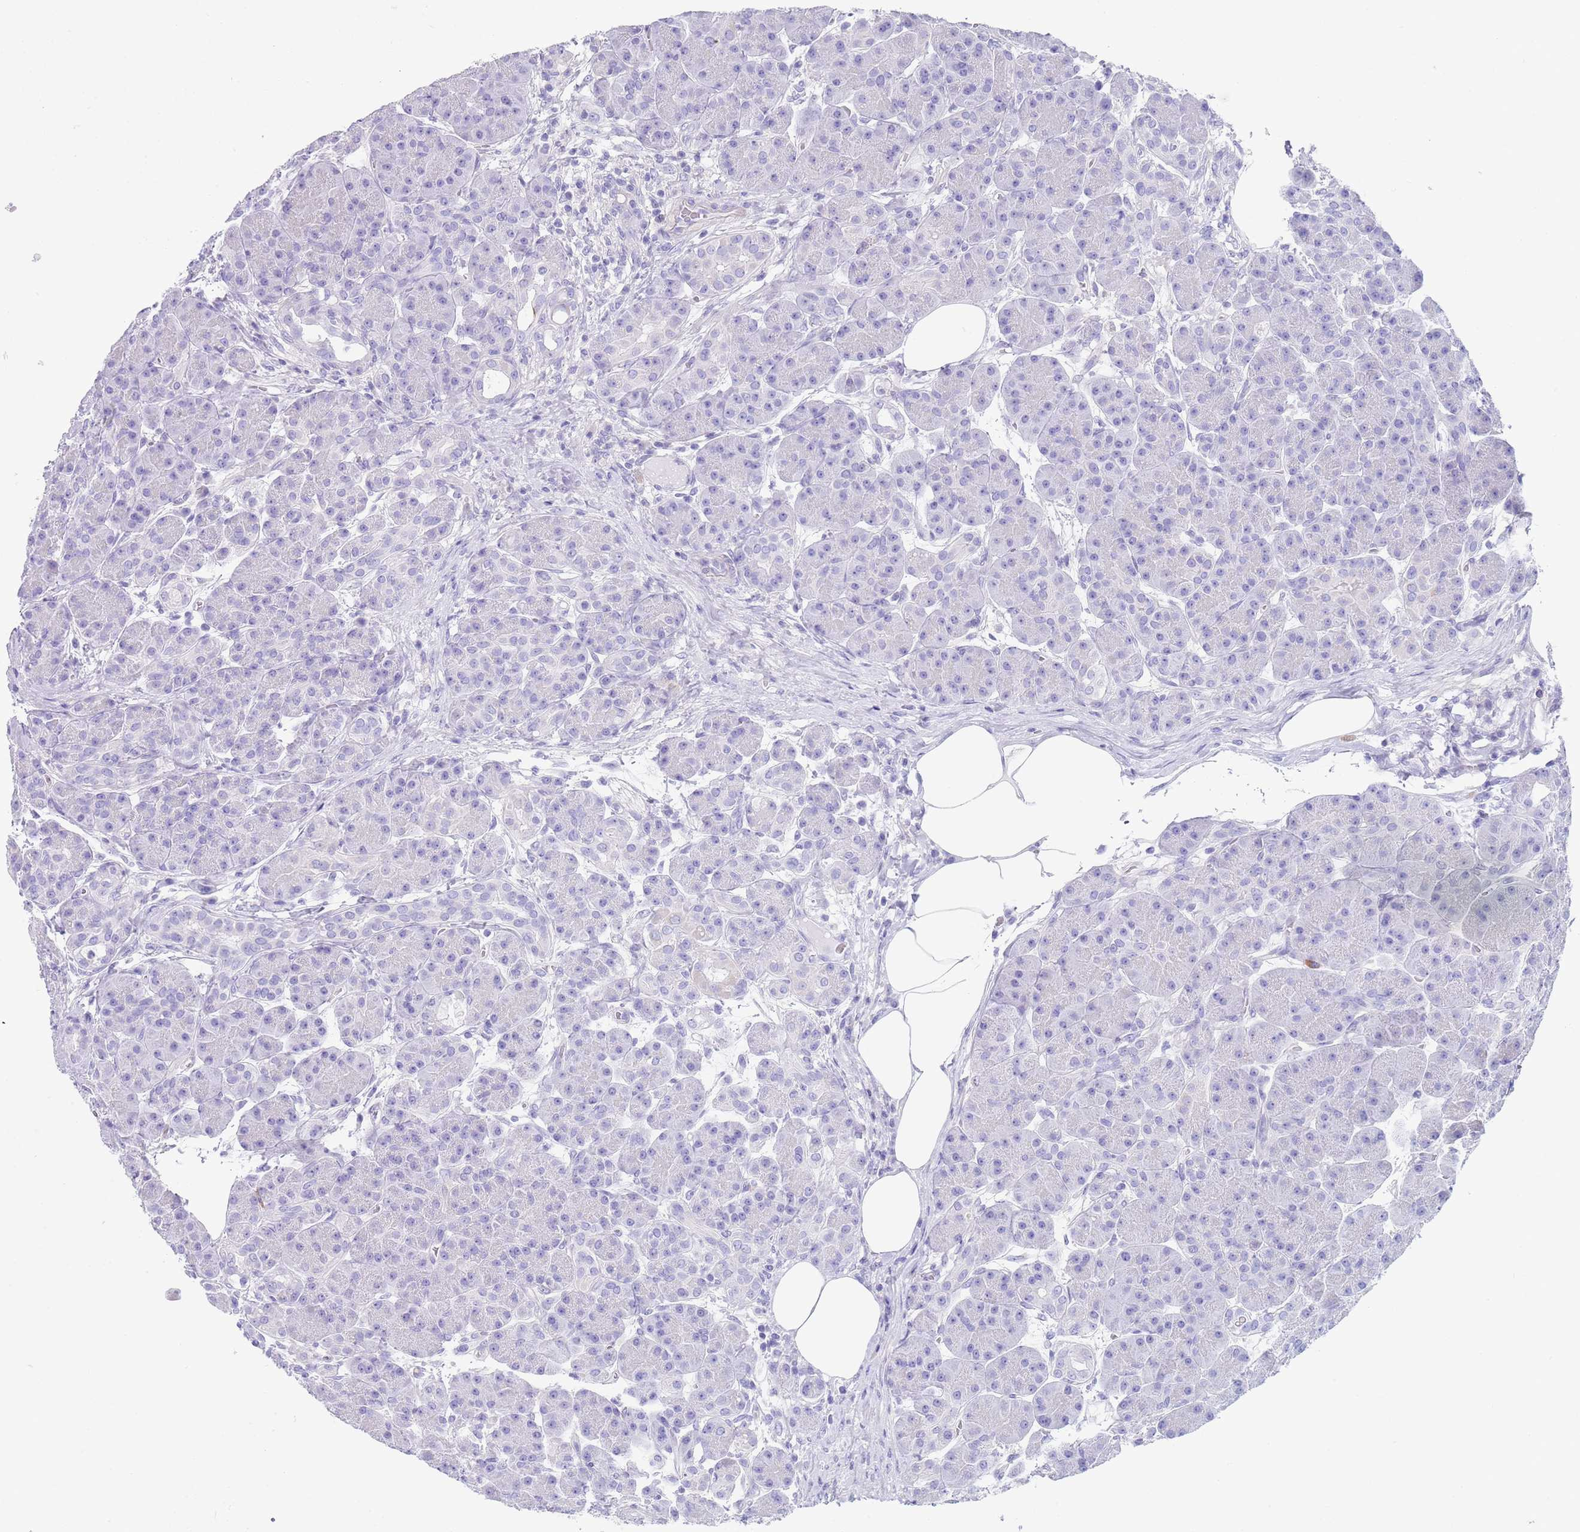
{"staining": {"intensity": "negative", "quantity": "none", "location": "none"}, "tissue": "pancreas", "cell_type": "Exocrine glandular cells", "image_type": "normal", "snomed": [{"axis": "morphology", "description": "Normal tissue, NOS"}, {"axis": "topography", "description": "Pancreas"}], "caption": "A micrograph of pancreas stained for a protein demonstrates no brown staining in exocrine glandular cells. Brightfield microscopy of immunohistochemistry stained with DAB (brown) and hematoxylin (blue), captured at high magnification.", "gene": "CPXM2", "patient": {"sex": "male", "age": 63}}